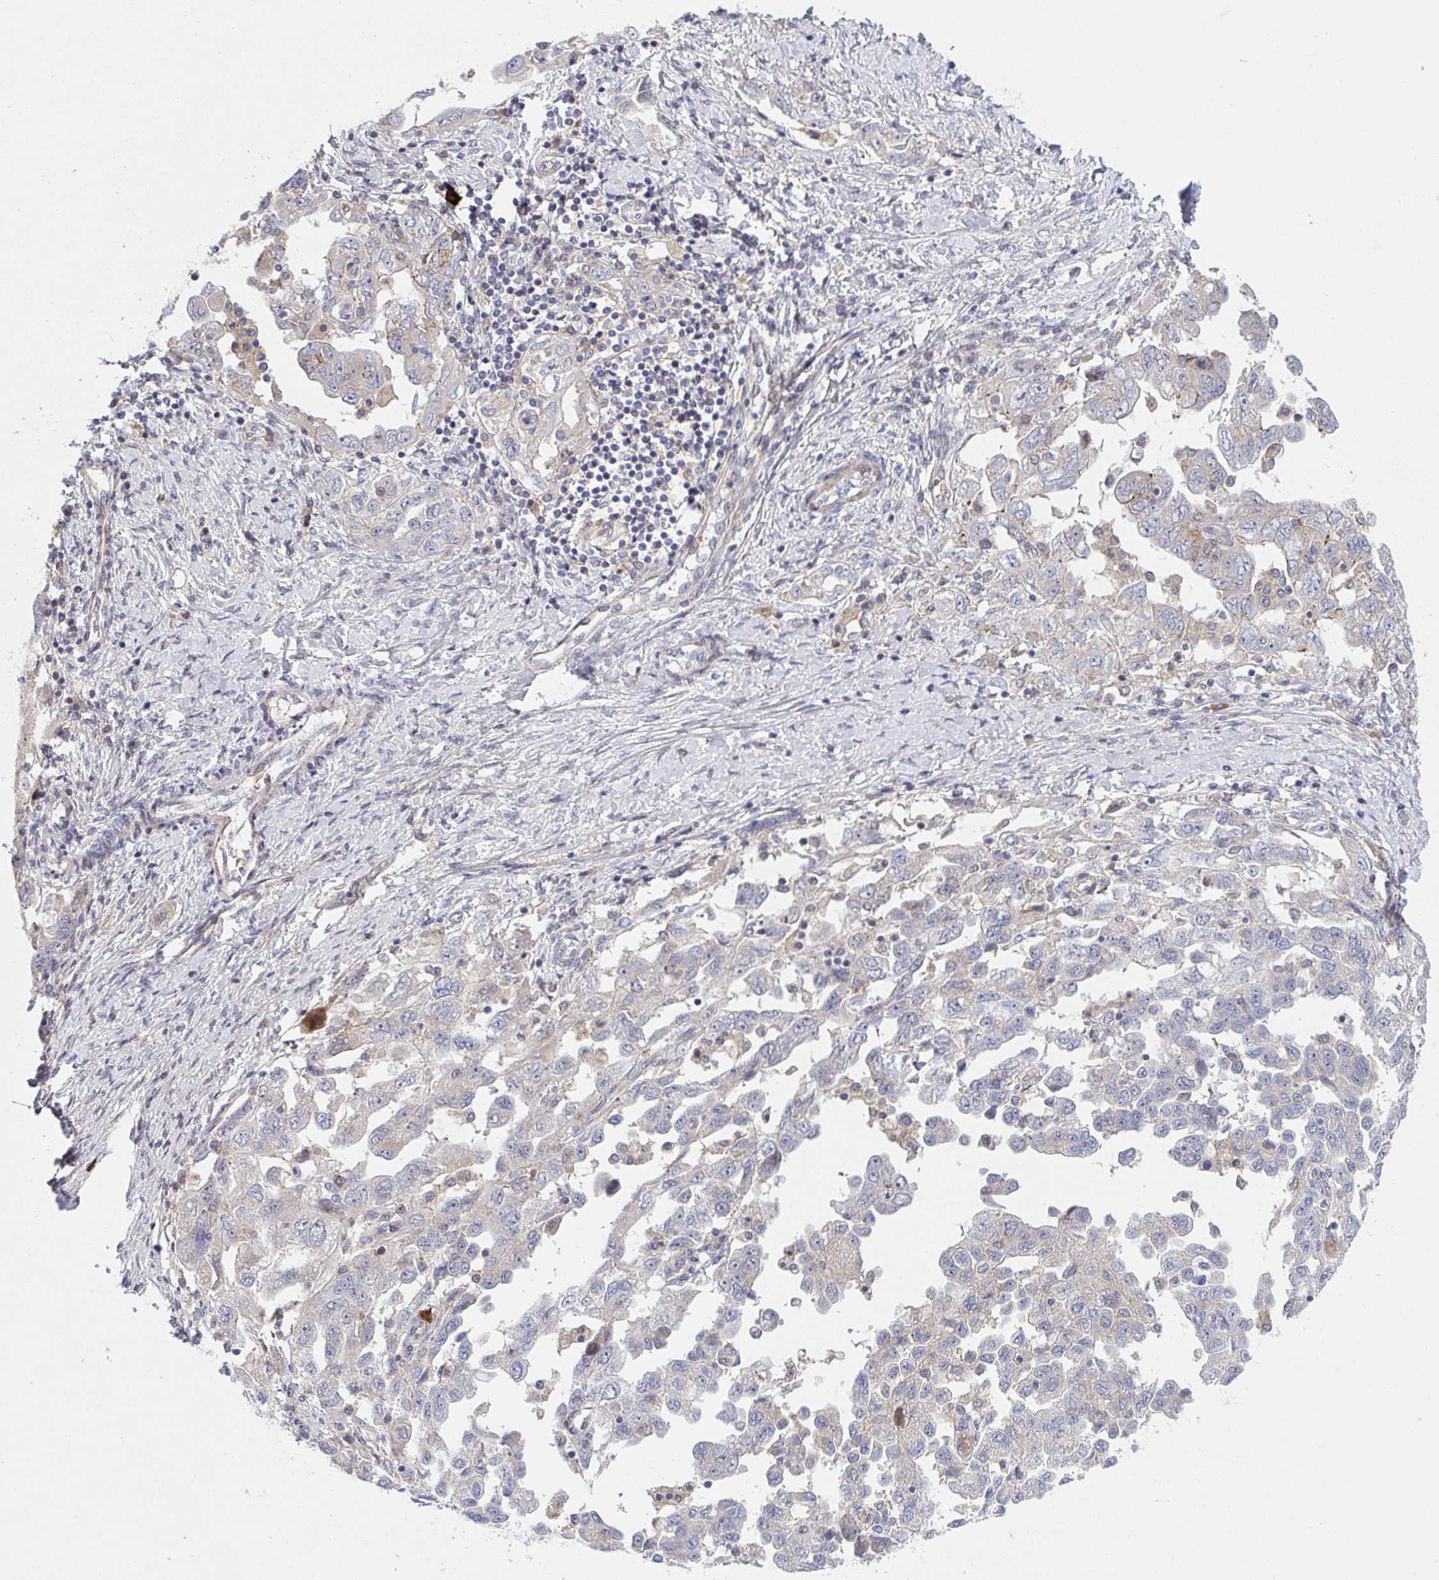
{"staining": {"intensity": "negative", "quantity": "none", "location": "none"}, "tissue": "ovarian cancer", "cell_type": "Tumor cells", "image_type": "cancer", "snomed": [{"axis": "morphology", "description": "Carcinoma, NOS"}, {"axis": "morphology", "description": "Cystadenocarcinoma, serous, NOS"}, {"axis": "topography", "description": "Ovary"}], "caption": "Image shows no significant protein expression in tumor cells of ovarian carcinoma.", "gene": "TNFSF4", "patient": {"sex": "female", "age": 69}}